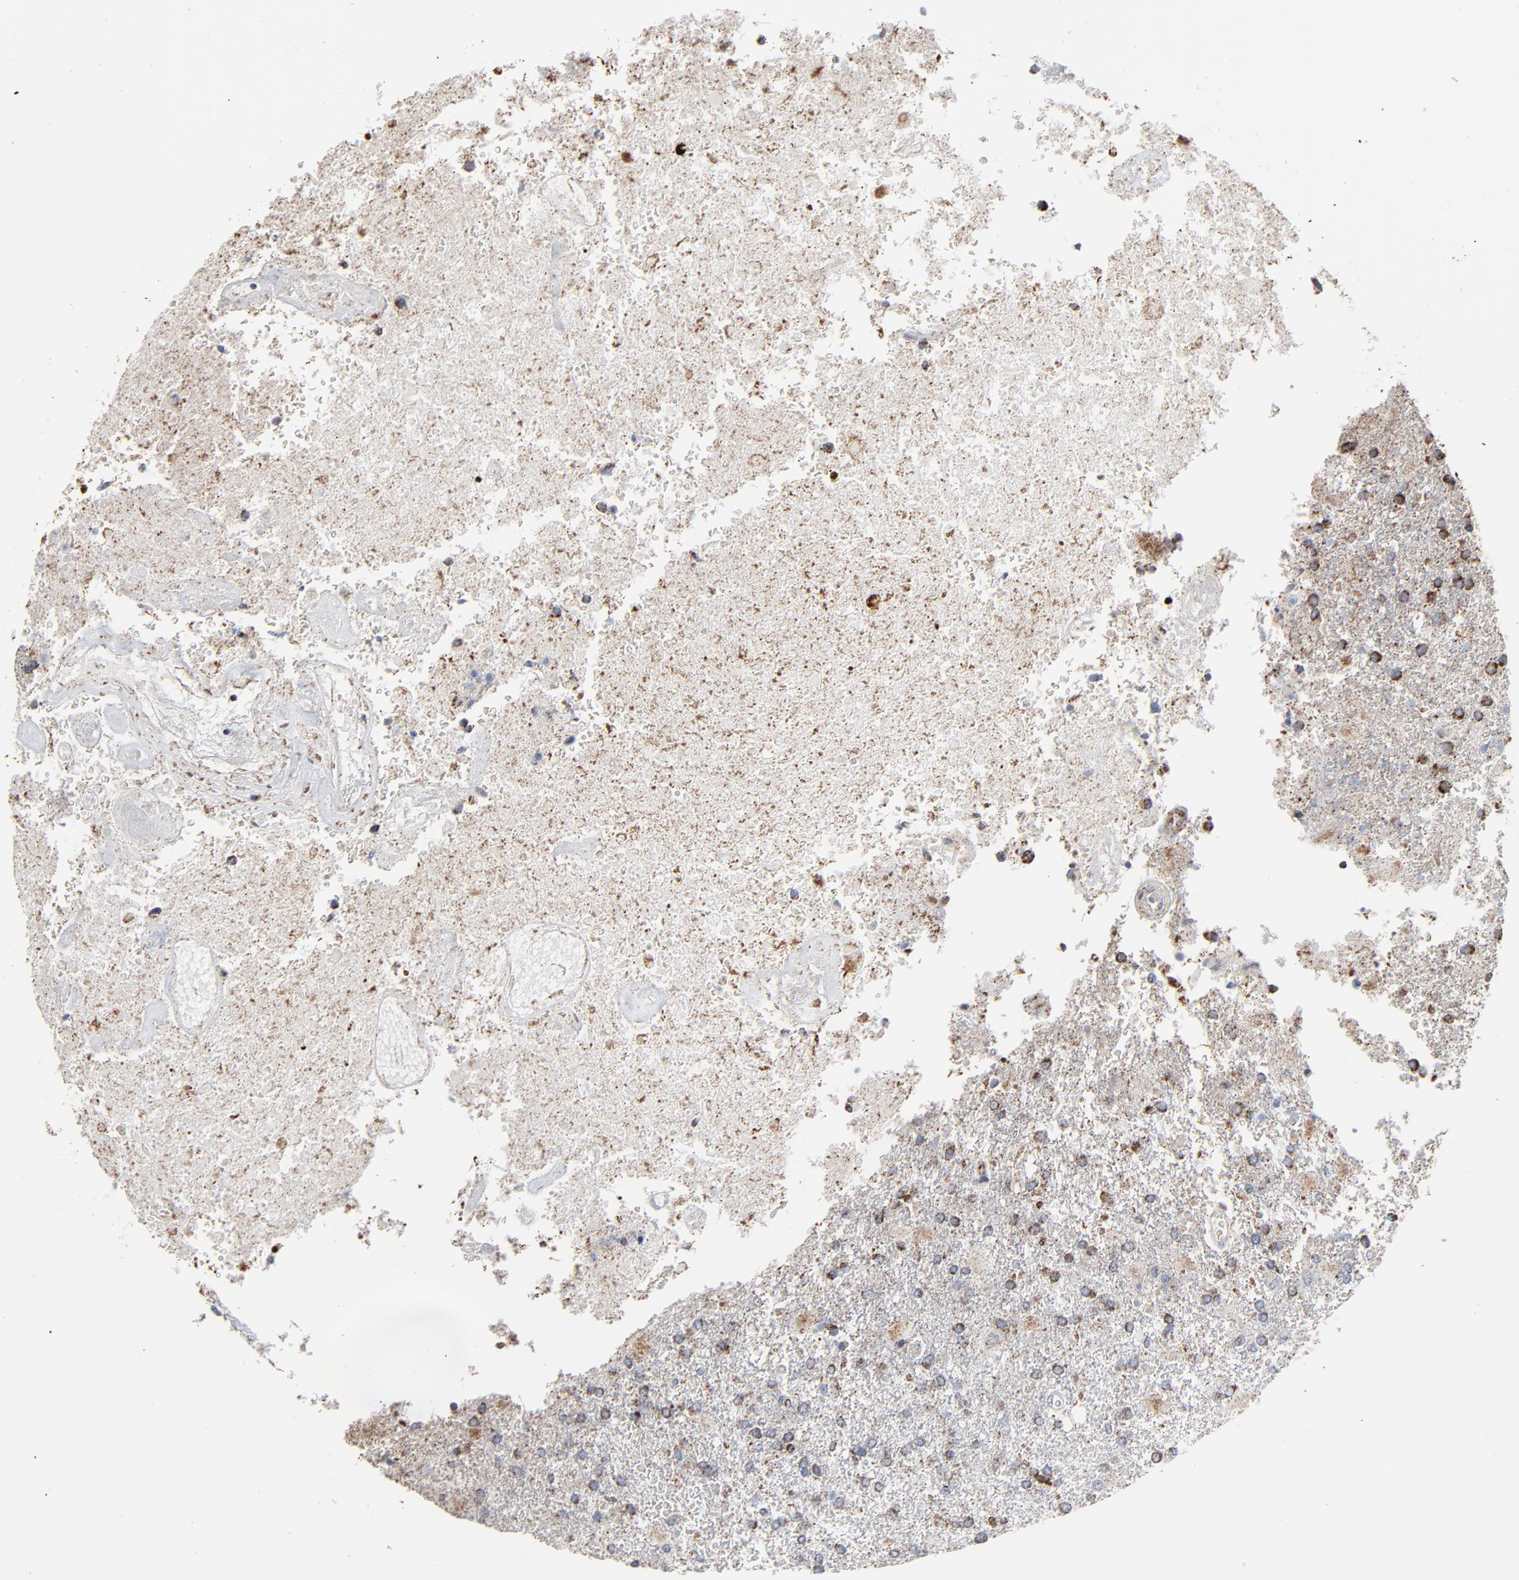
{"staining": {"intensity": "strong", "quantity": ">75%", "location": "cytoplasmic/membranous"}, "tissue": "glioma", "cell_type": "Tumor cells", "image_type": "cancer", "snomed": [{"axis": "morphology", "description": "Glioma, malignant, High grade"}, {"axis": "topography", "description": "Cerebral cortex"}], "caption": "Protein expression analysis of human high-grade glioma (malignant) reveals strong cytoplasmic/membranous expression in approximately >75% of tumor cells.", "gene": "UQCRC1", "patient": {"sex": "male", "age": 79}}